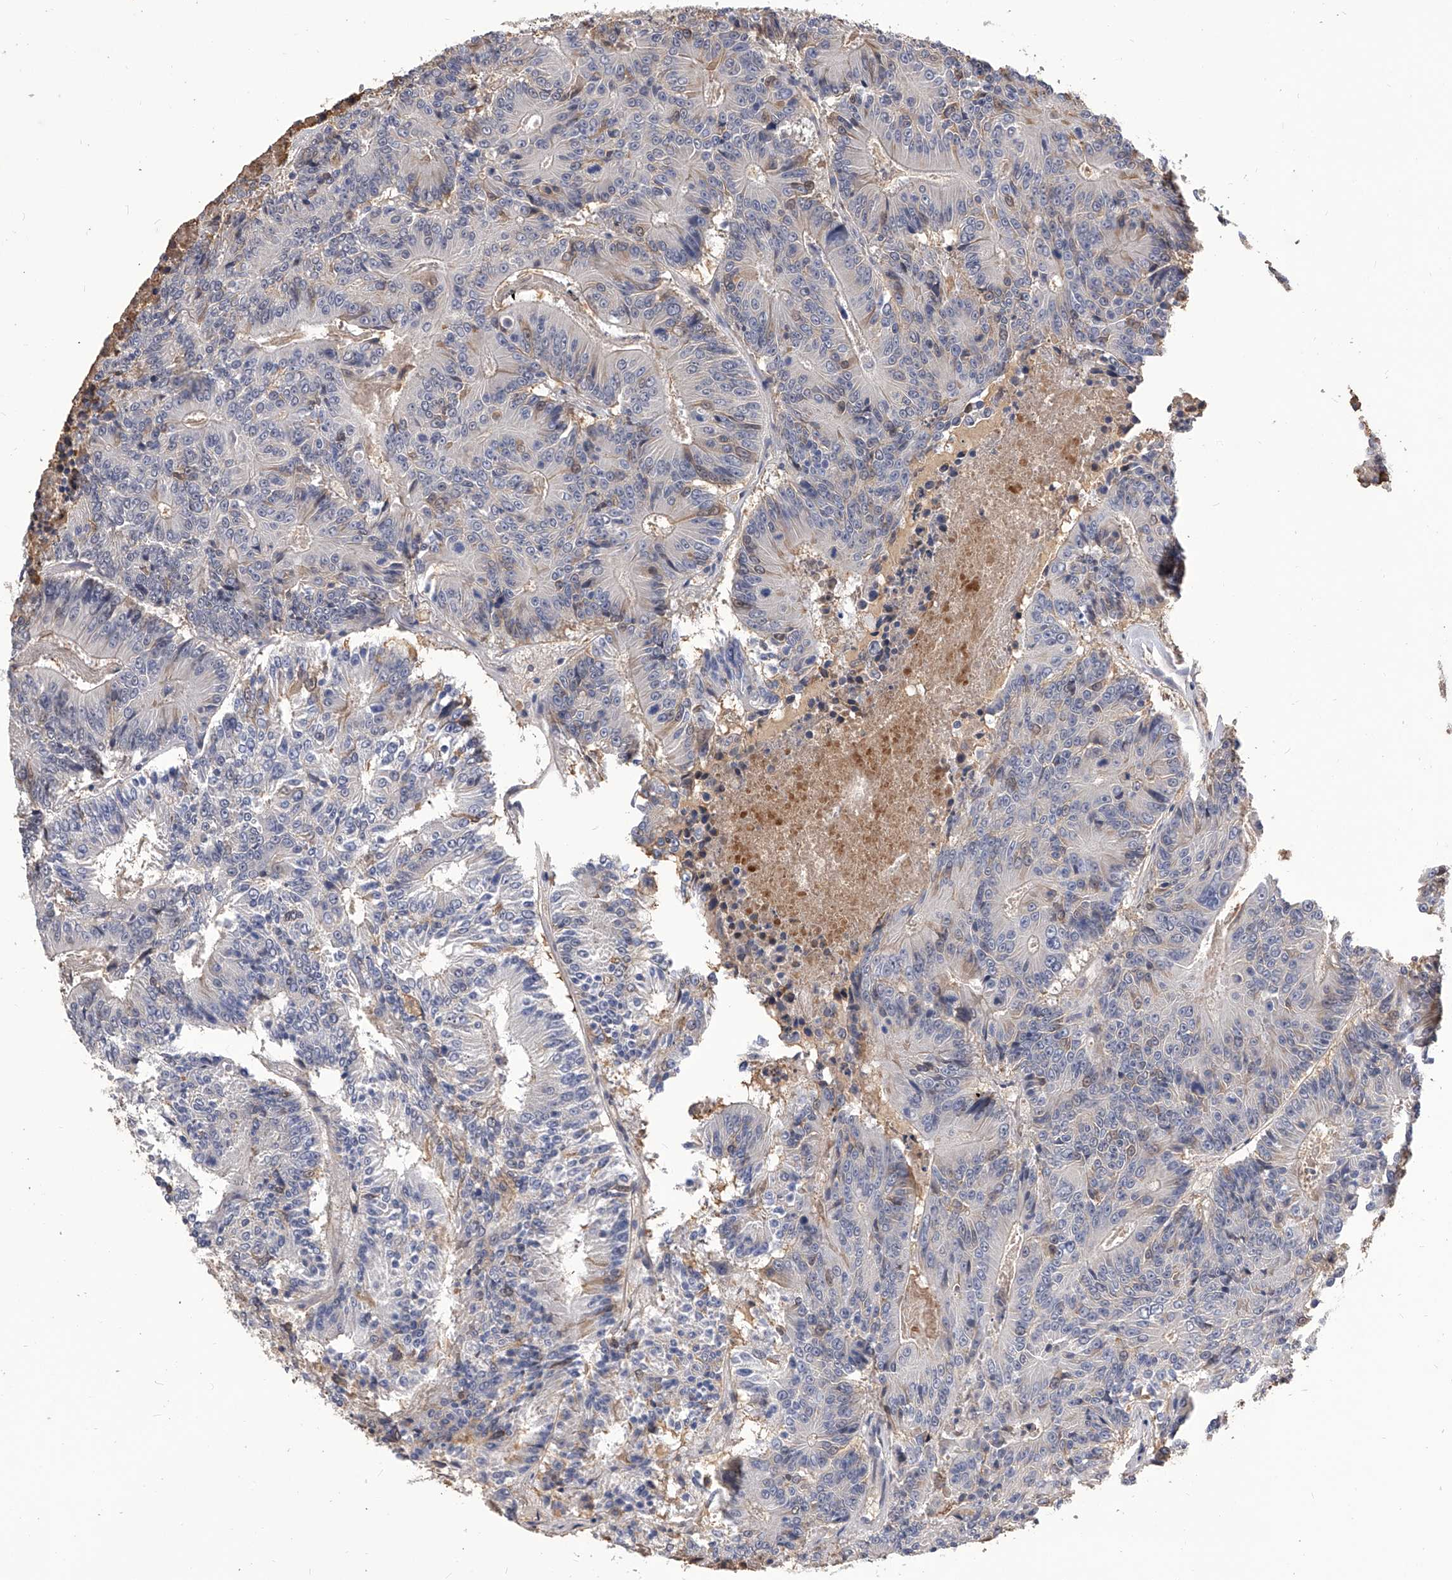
{"staining": {"intensity": "negative", "quantity": "none", "location": "none"}, "tissue": "colorectal cancer", "cell_type": "Tumor cells", "image_type": "cancer", "snomed": [{"axis": "morphology", "description": "Adenocarcinoma, NOS"}, {"axis": "topography", "description": "Colon"}], "caption": "This is a micrograph of immunohistochemistry (IHC) staining of colorectal adenocarcinoma, which shows no positivity in tumor cells.", "gene": "CFAP410", "patient": {"sex": "male", "age": 83}}